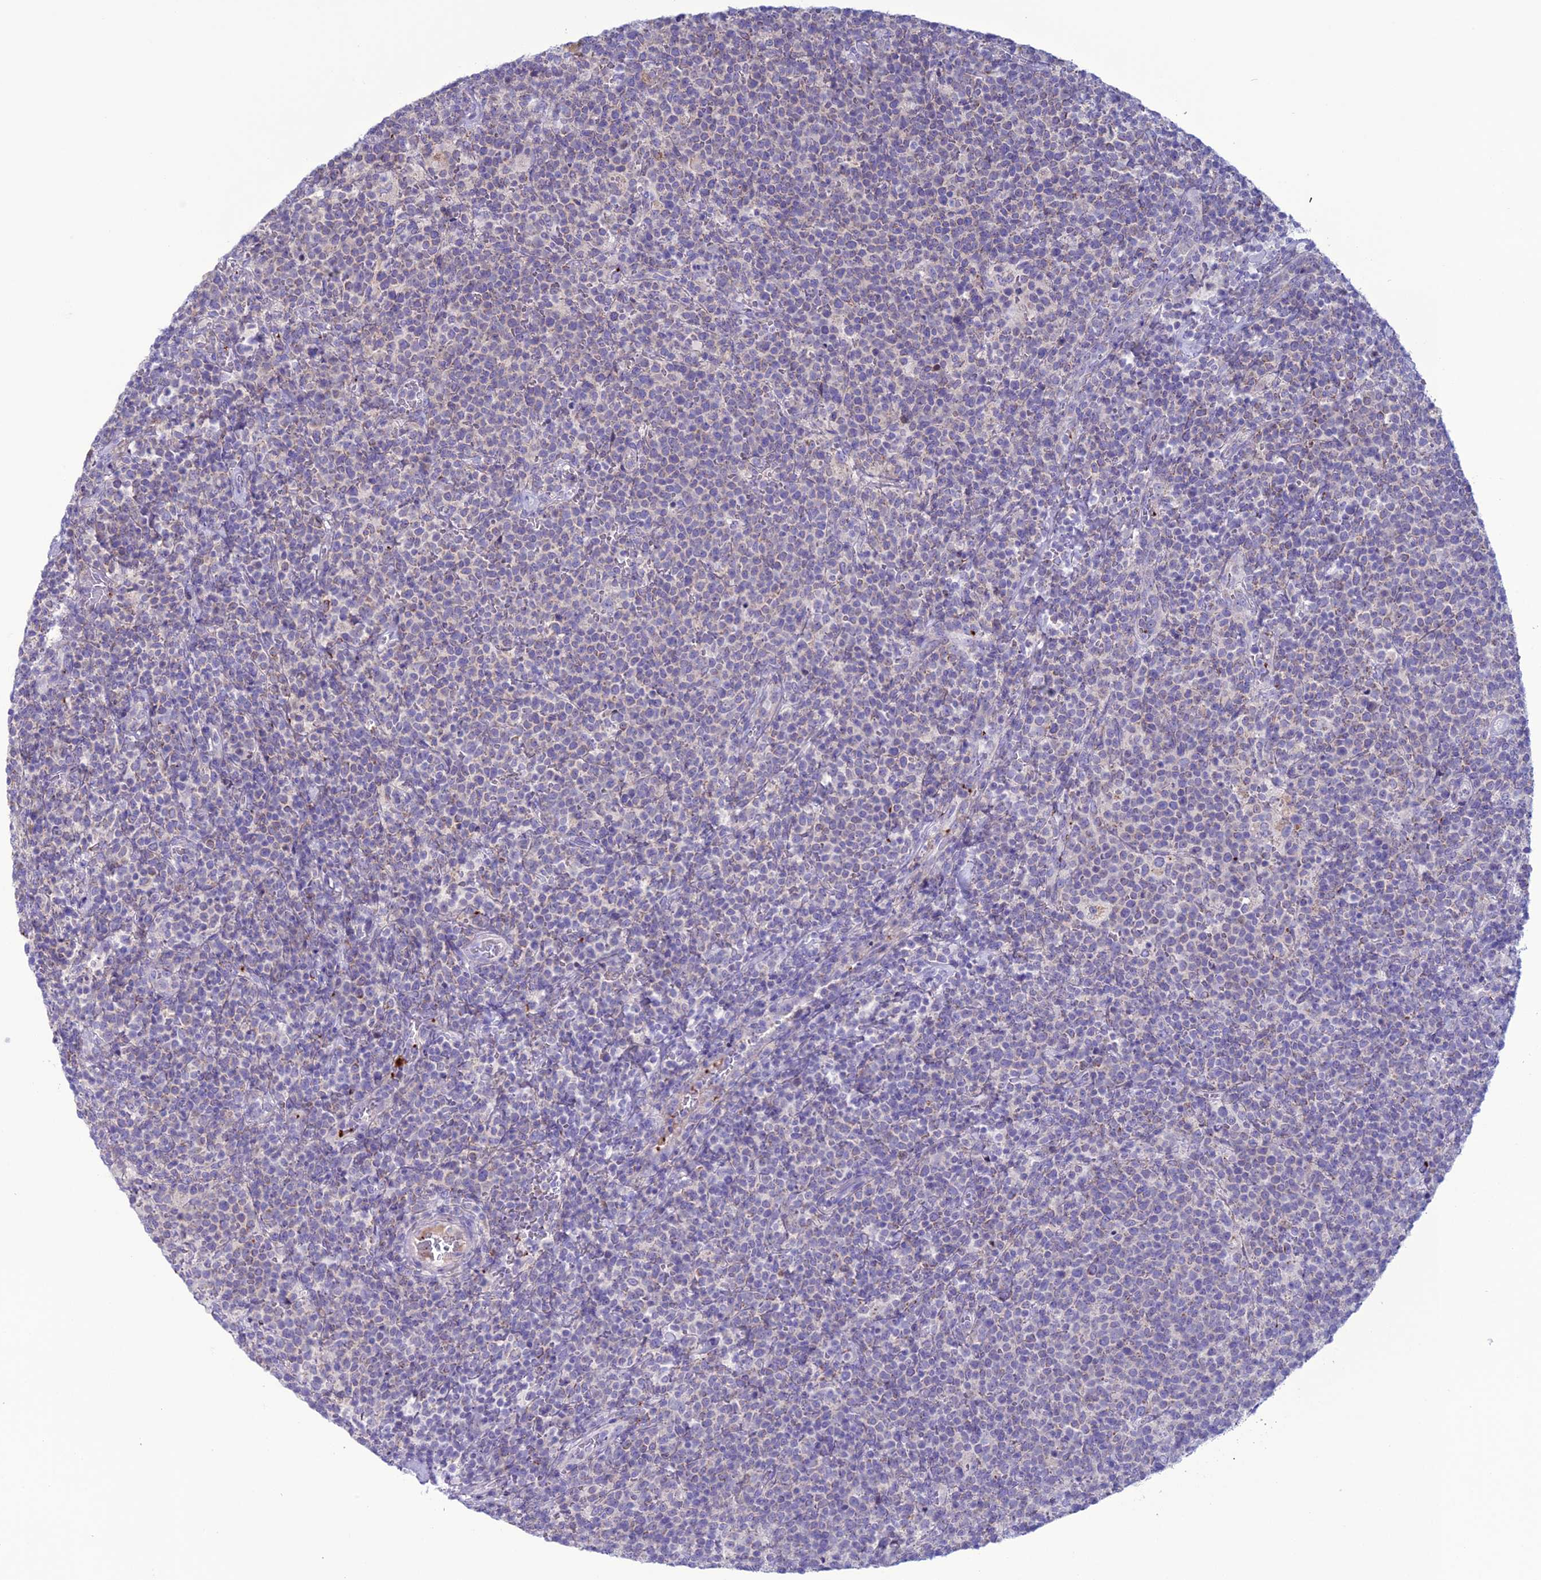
{"staining": {"intensity": "weak", "quantity": "<25%", "location": "cytoplasmic/membranous"}, "tissue": "lymphoma", "cell_type": "Tumor cells", "image_type": "cancer", "snomed": [{"axis": "morphology", "description": "Malignant lymphoma, non-Hodgkin's type, High grade"}, {"axis": "topography", "description": "Lymph node"}], "caption": "Tumor cells show no significant protein expression in lymphoma. The staining is performed using DAB brown chromogen with nuclei counter-stained in using hematoxylin.", "gene": "C21orf140", "patient": {"sex": "male", "age": 61}}